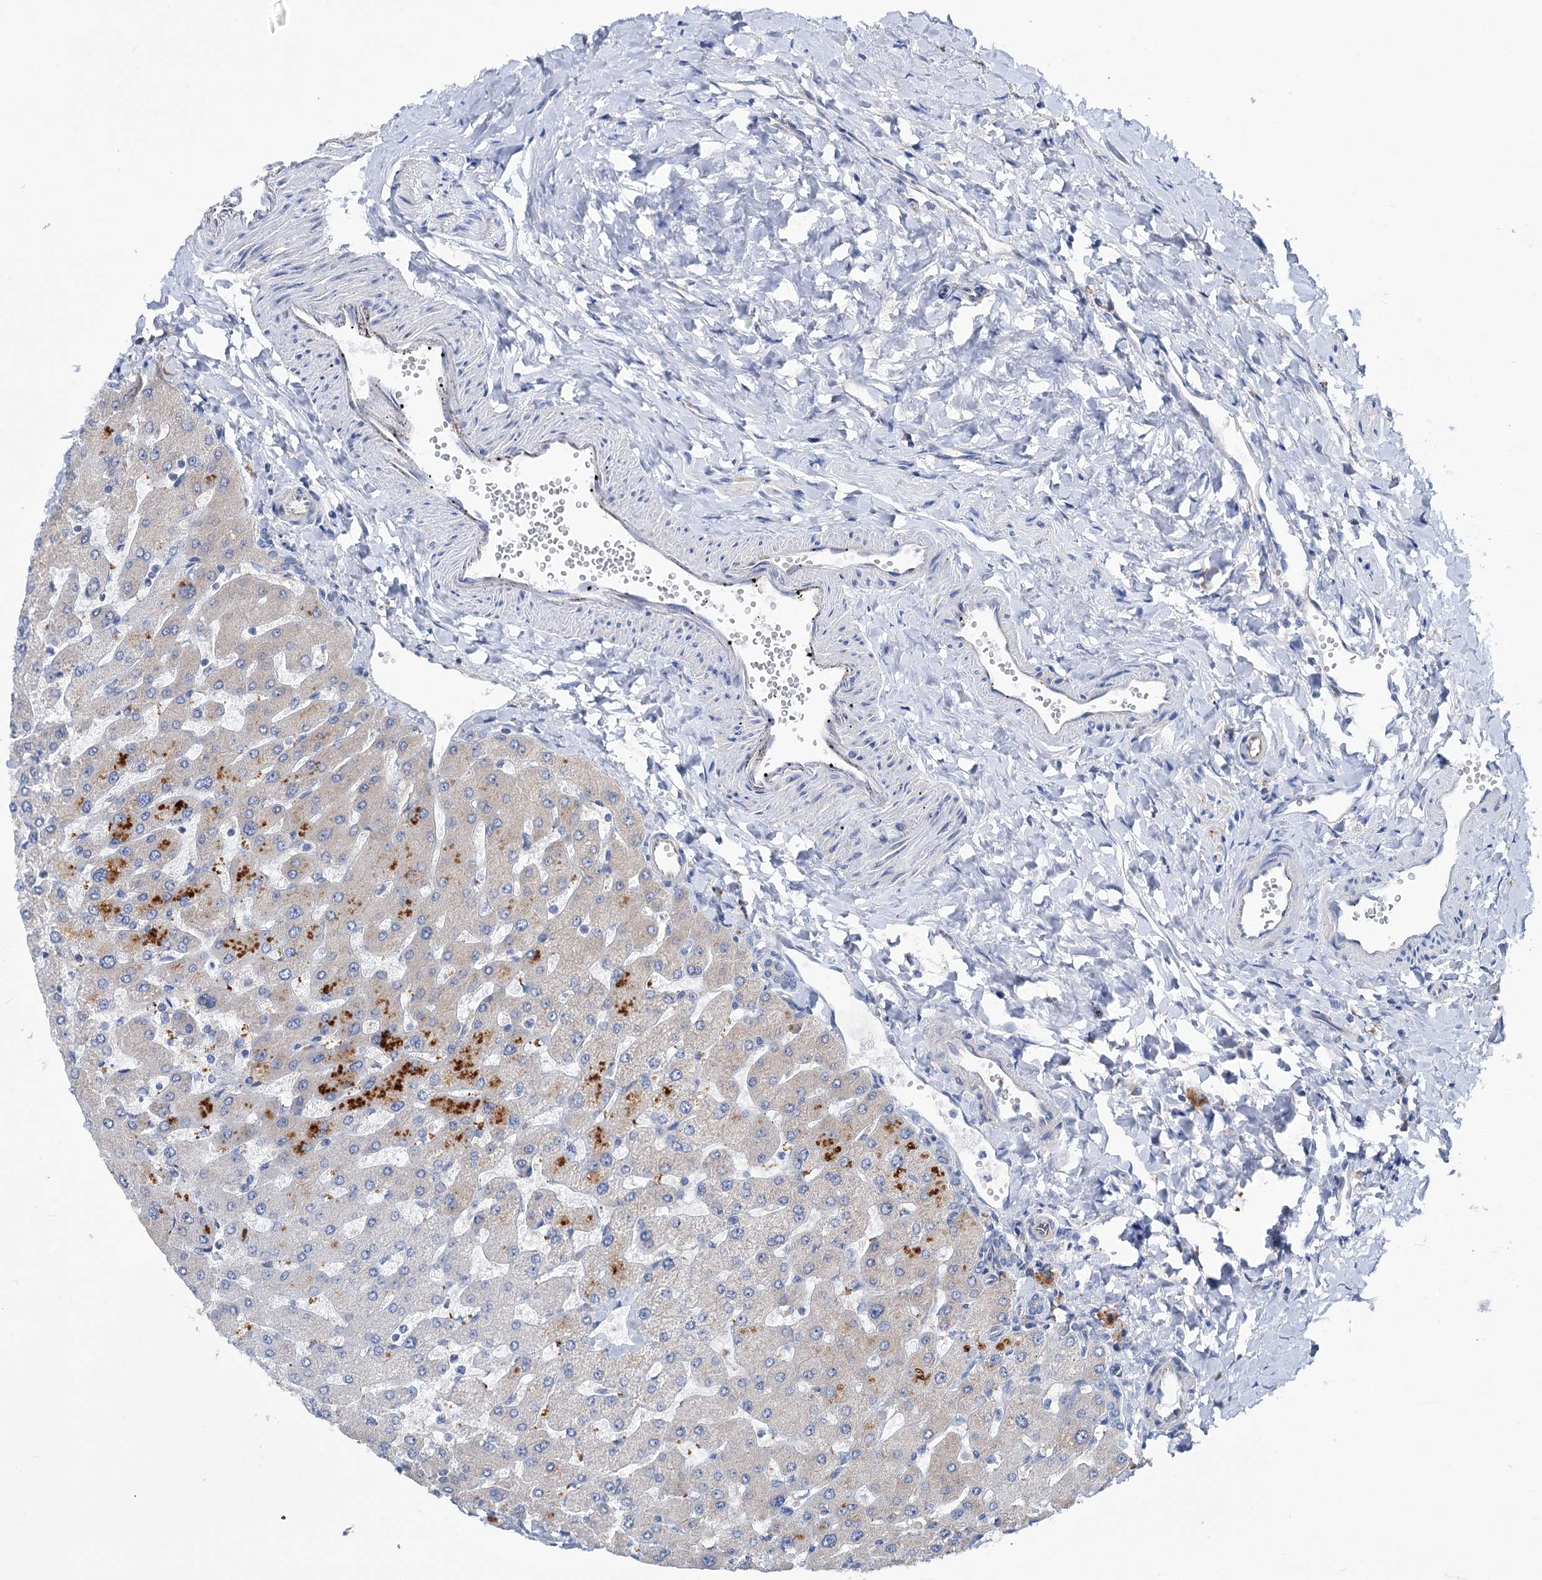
{"staining": {"intensity": "negative", "quantity": "none", "location": "none"}, "tissue": "liver", "cell_type": "Cholangiocytes", "image_type": "normal", "snomed": [{"axis": "morphology", "description": "Normal tissue, NOS"}, {"axis": "topography", "description": "Liver"}], "caption": "Cholangiocytes are negative for protein expression in unremarkable human liver. (DAB IHC visualized using brightfield microscopy, high magnification).", "gene": "TRIM55", "patient": {"sex": "male", "age": 55}}